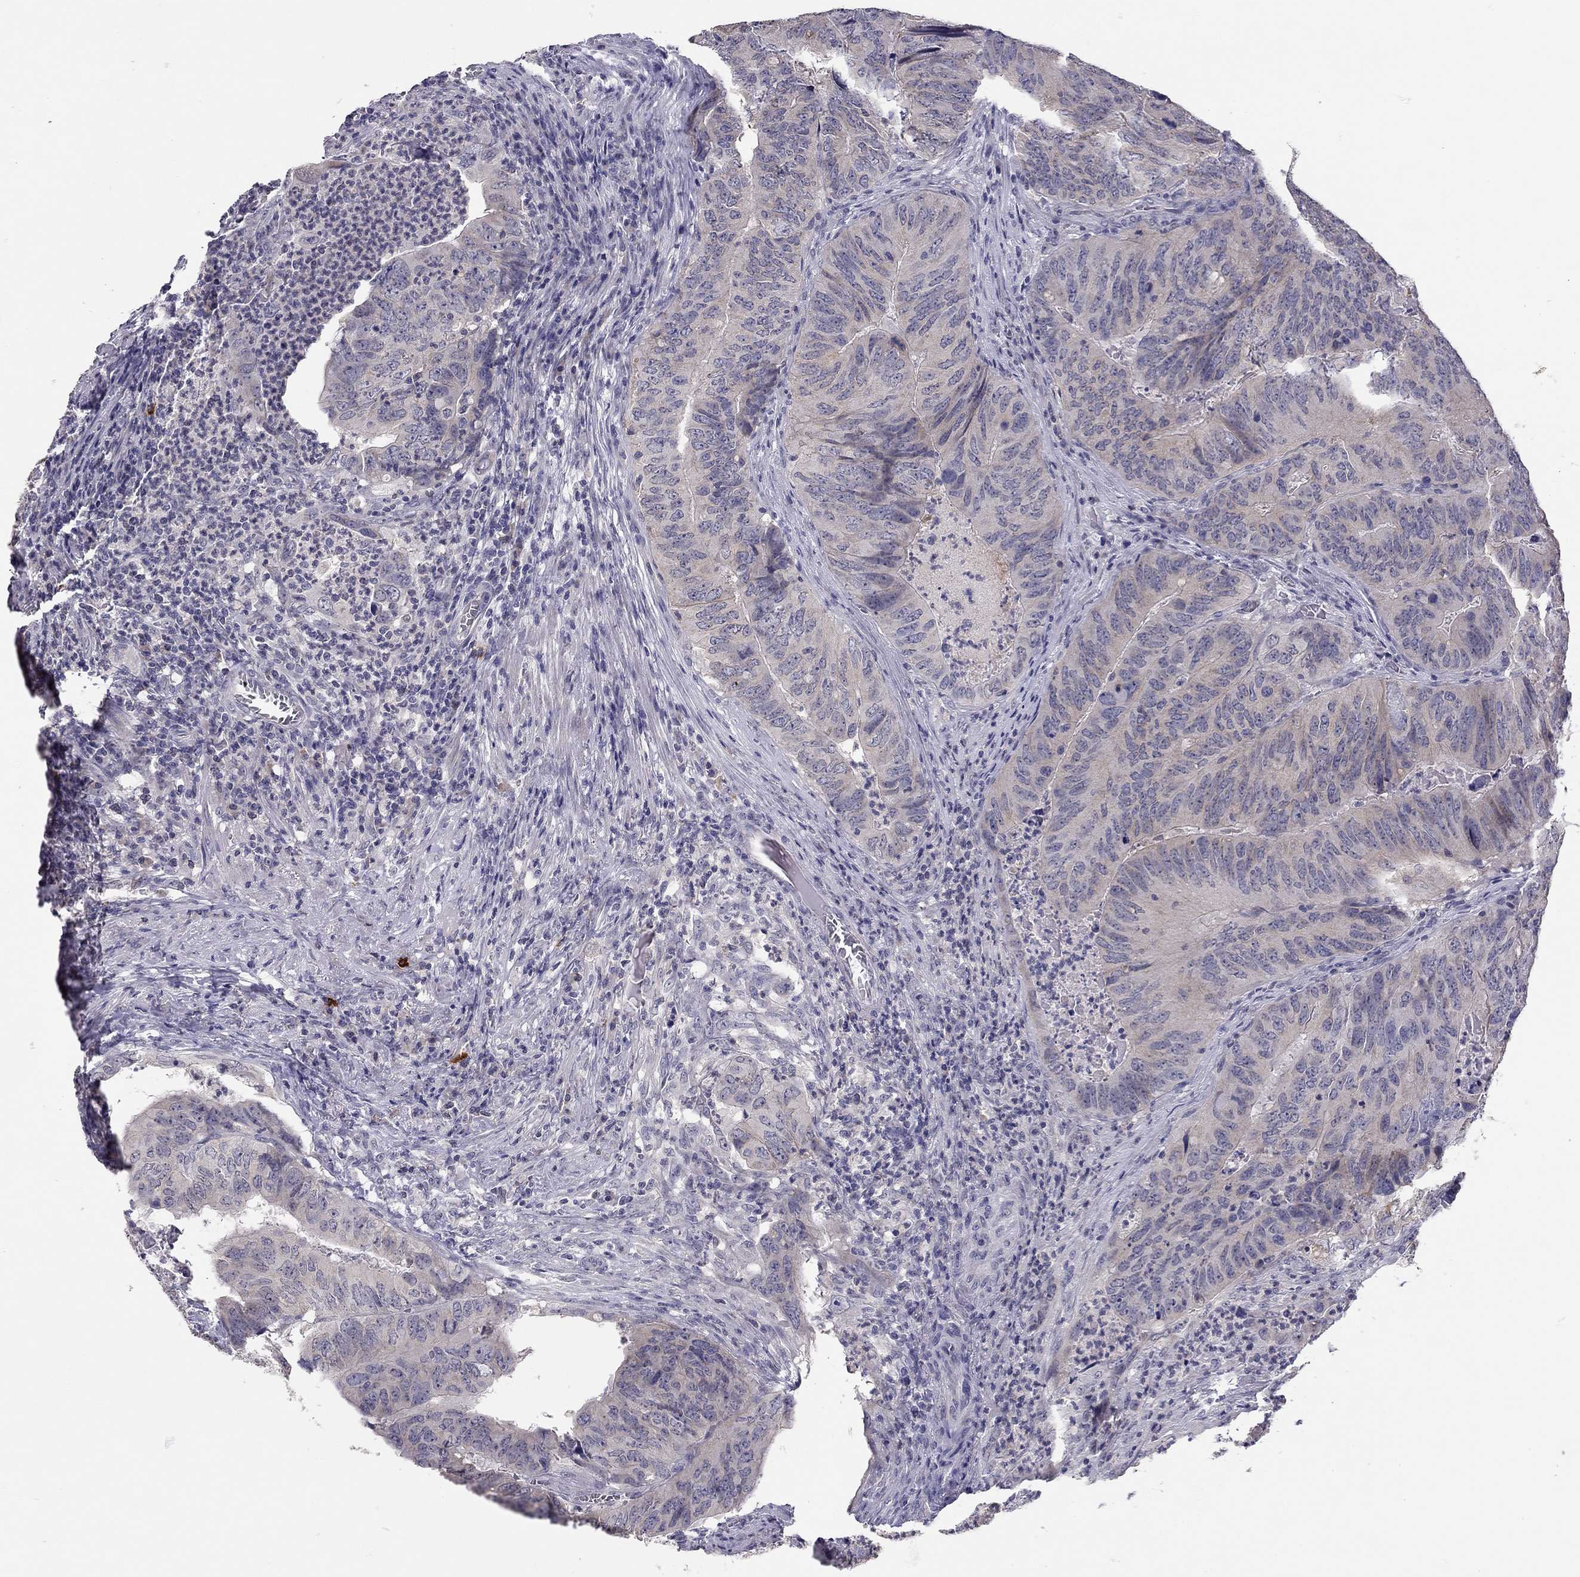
{"staining": {"intensity": "negative", "quantity": "none", "location": "none"}, "tissue": "colorectal cancer", "cell_type": "Tumor cells", "image_type": "cancer", "snomed": [{"axis": "morphology", "description": "Adenocarcinoma, NOS"}, {"axis": "topography", "description": "Colon"}], "caption": "Tumor cells show no significant protein staining in colorectal adenocarcinoma. The staining was performed using DAB (3,3'-diaminobenzidine) to visualize the protein expression in brown, while the nuclei were stained in blue with hematoxylin (Magnification: 20x).", "gene": "SCARB1", "patient": {"sex": "male", "age": 79}}